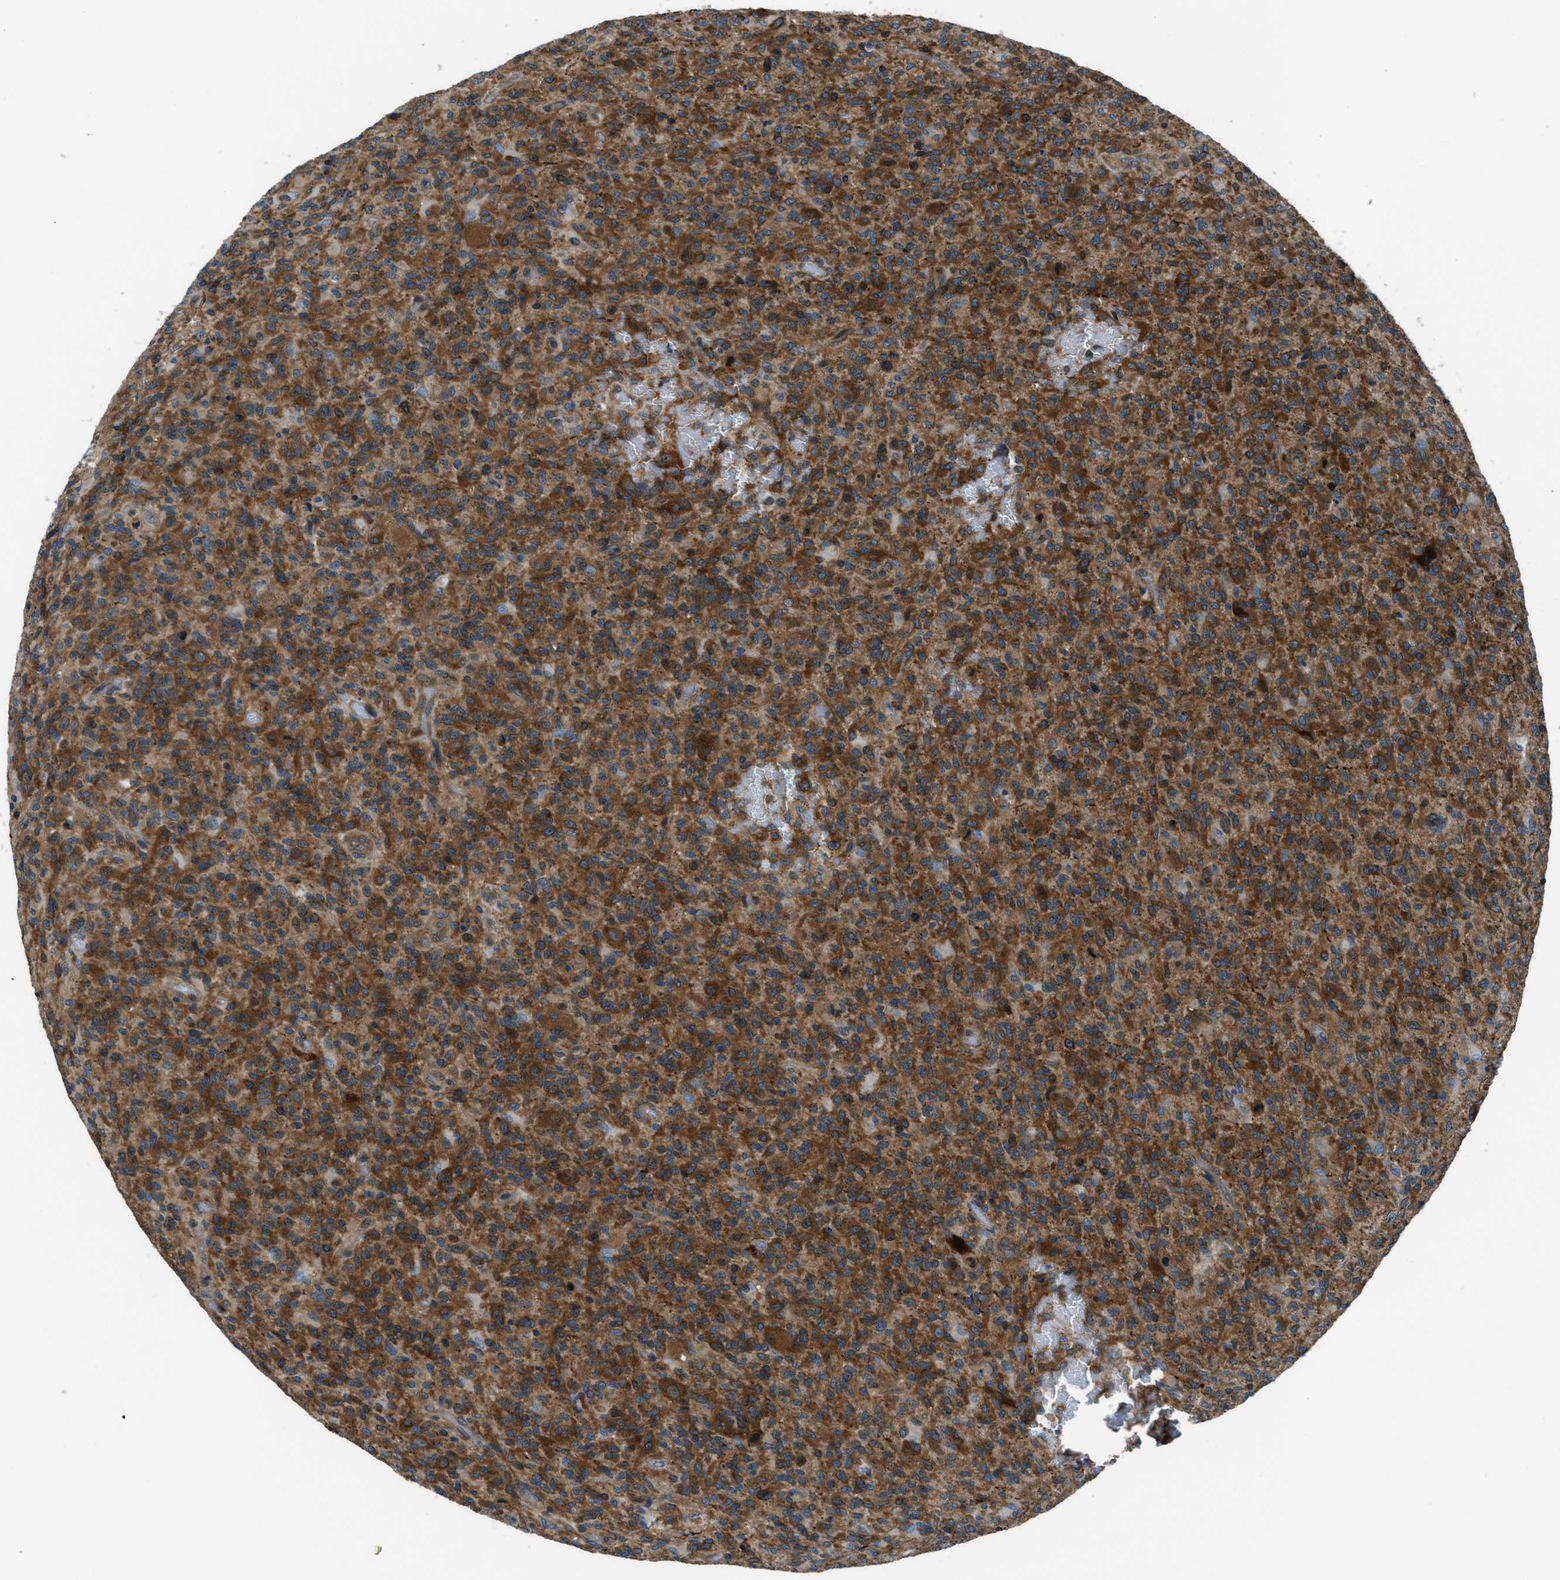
{"staining": {"intensity": "strong", "quantity": "25%-75%", "location": "cytoplasmic/membranous"}, "tissue": "glioma", "cell_type": "Tumor cells", "image_type": "cancer", "snomed": [{"axis": "morphology", "description": "Glioma, malignant, High grade"}, {"axis": "topography", "description": "Brain"}], "caption": "High-power microscopy captured an IHC photomicrograph of malignant glioma (high-grade), revealing strong cytoplasmic/membranous staining in approximately 25%-75% of tumor cells. The protein of interest is shown in brown color, while the nuclei are stained blue.", "gene": "ARFGAP2", "patient": {"sex": "male", "age": 71}}